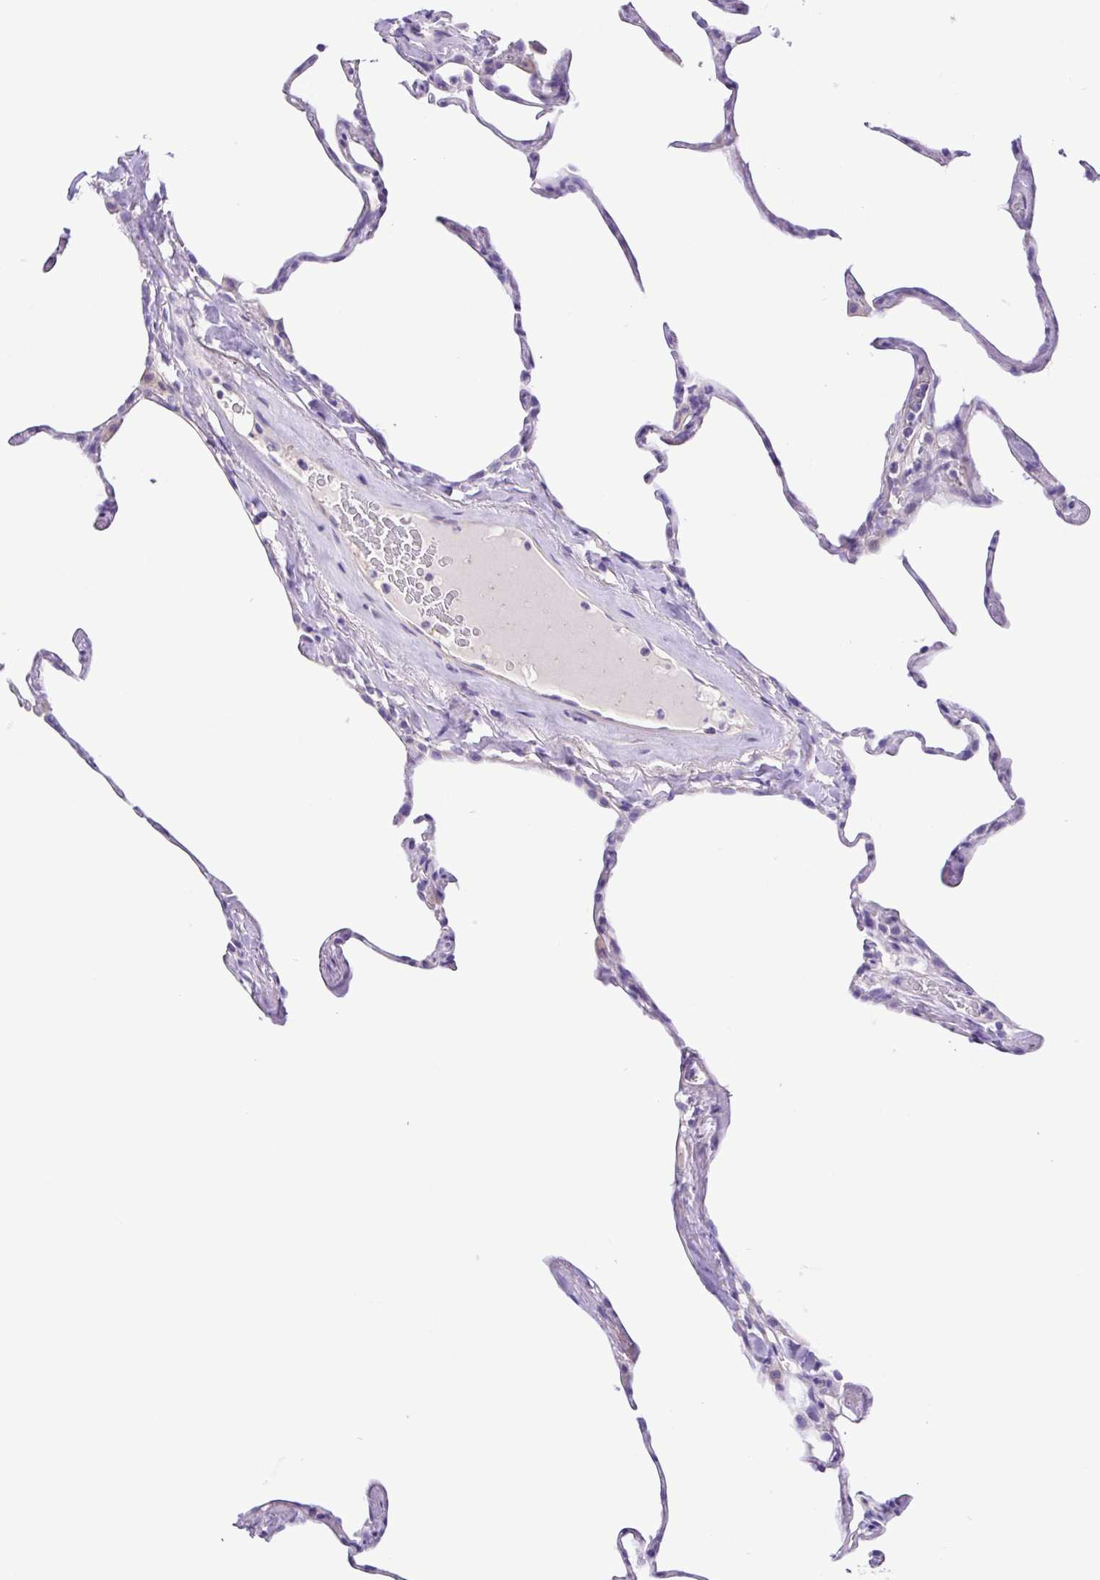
{"staining": {"intensity": "negative", "quantity": "none", "location": "none"}, "tissue": "lung", "cell_type": "Alveolar cells", "image_type": "normal", "snomed": [{"axis": "morphology", "description": "Normal tissue, NOS"}, {"axis": "topography", "description": "Lung"}], "caption": "Alveolar cells show no significant positivity in normal lung.", "gene": "ISM2", "patient": {"sex": "male", "age": 65}}